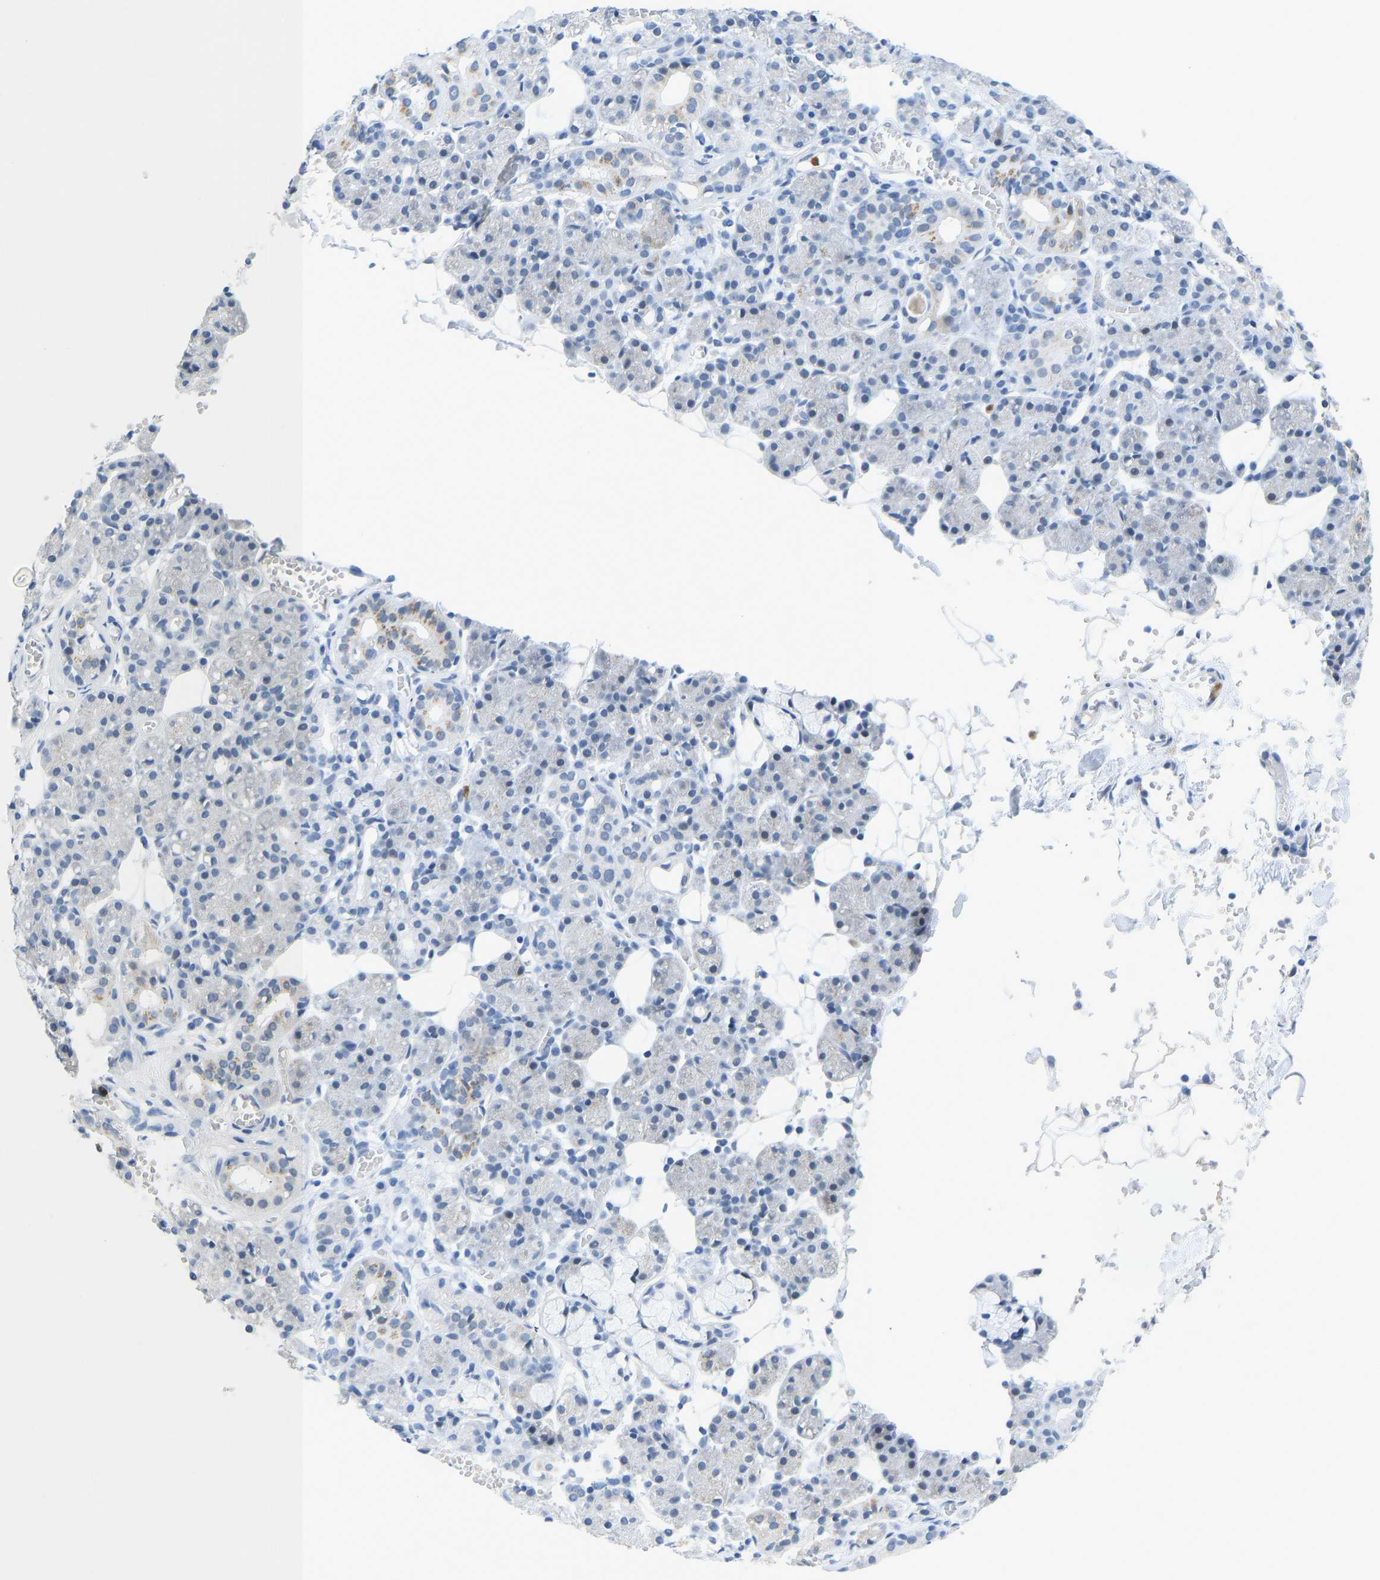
{"staining": {"intensity": "negative", "quantity": "none", "location": "none"}, "tissue": "salivary gland", "cell_type": "Glandular cells", "image_type": "normal", "snomed": [{"axis": "morphology", "description": "Normal tissue, NOS"}, {"axis": "topography", "description": "Salivary gland"}], "caption": "High power microscopy photomicrograph of an IHC histopathology image of unremarkable salivary gland, revealing no significant staining in glandular cells.", "gene": "TXNDC2", "patient": {"sex": "male", "age": 63}}